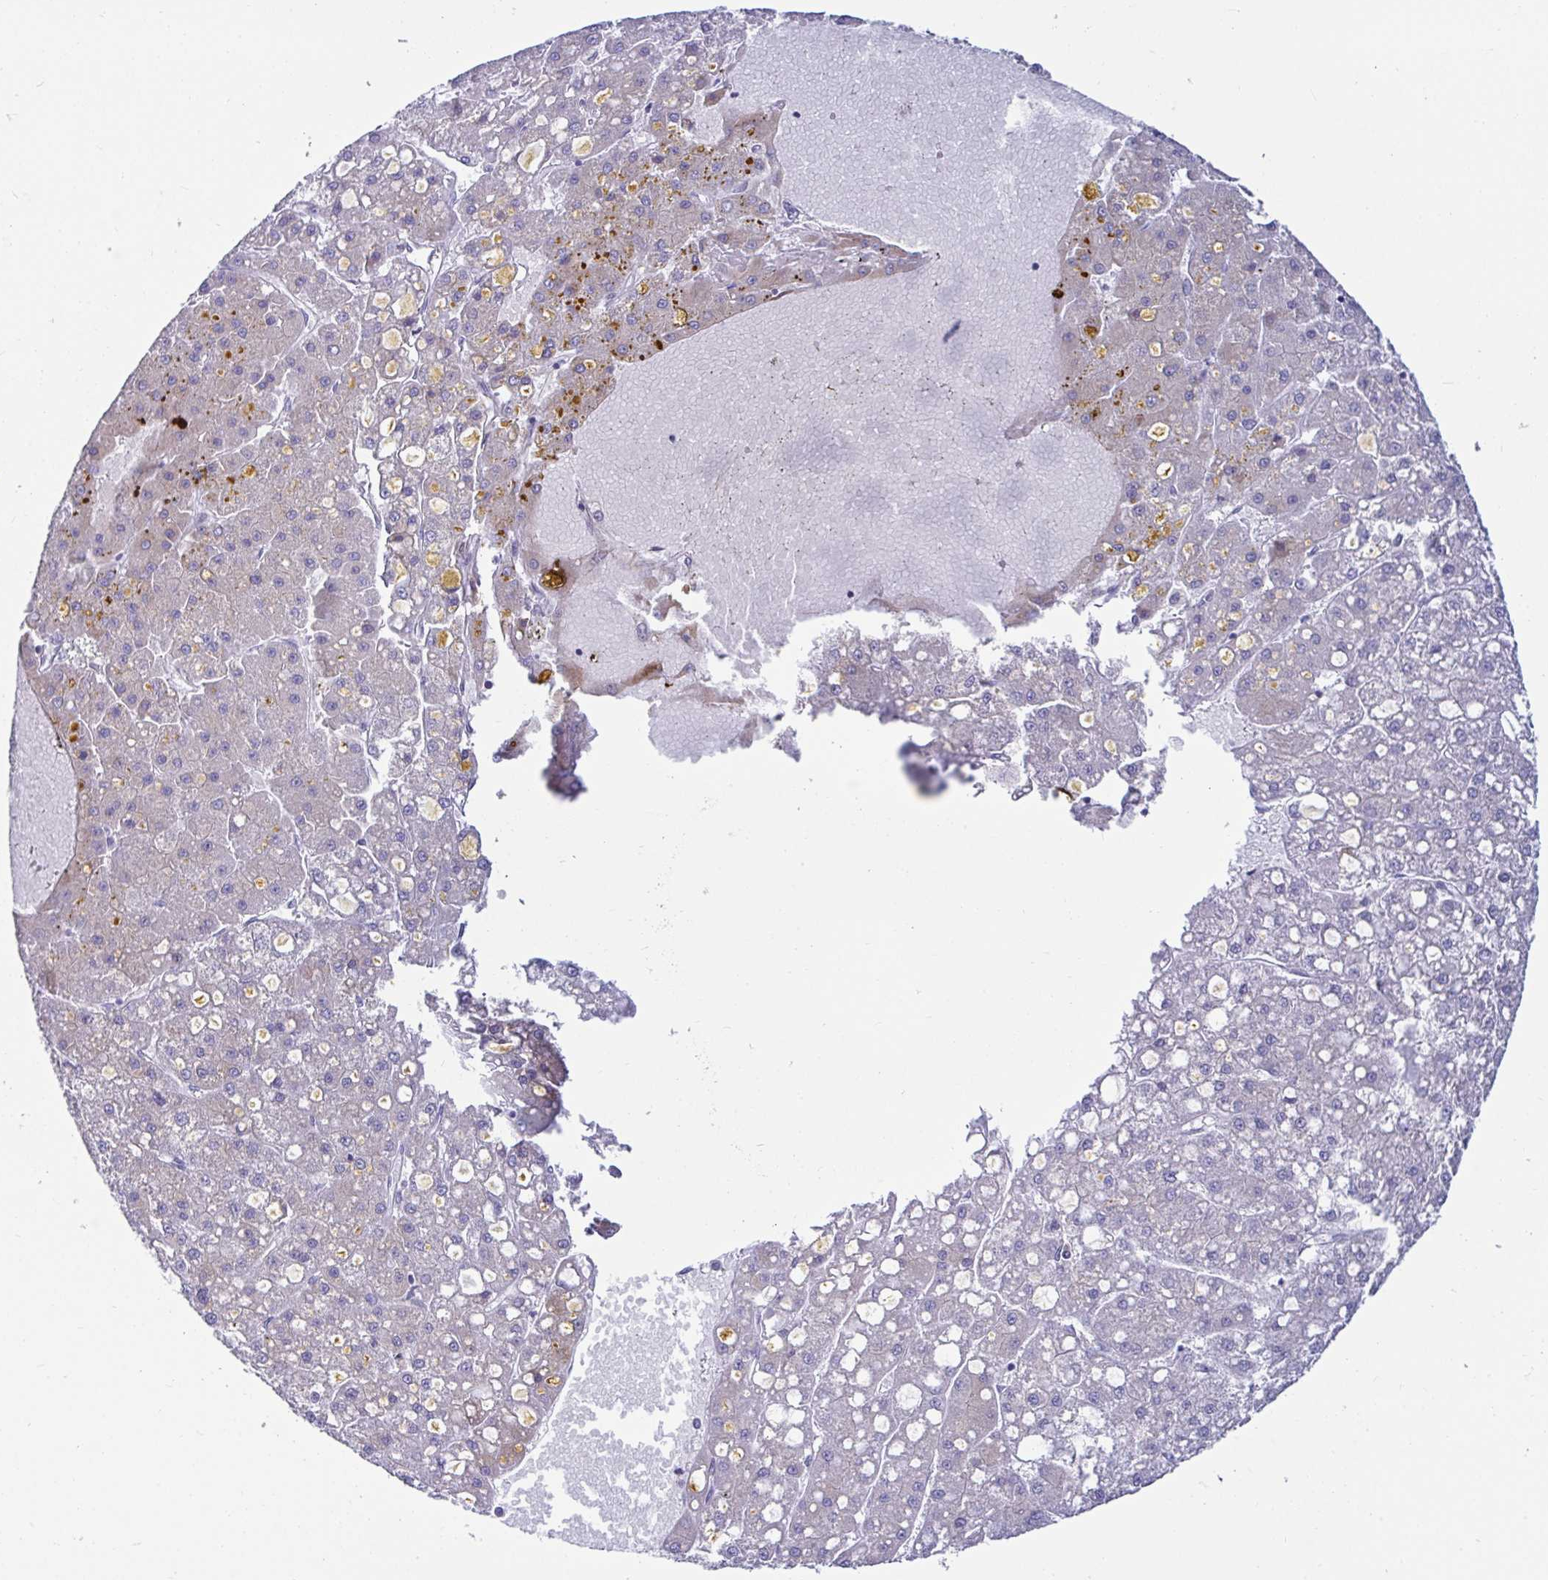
{"staining": {"intensity": "negative", "quantity": "none", "location": "none"}, "tissue": "liver cancer", "cell_type": "Tumor cells", "image_type": "cancer", "snomed": [{"axis": "morphology", "description": "Carcinoma, Hepatocellular, NOS"}, {"axis": "topography", "description": "Liver"}], "caption": "High magnification brightfield microscopy of hepatocellular carcinoma (liver) stained with DAB (3,3'-diaminobenzidine) (brown) and counterstained with hematoxylin (blue): tumor cells show no significant expression.", "gene": "TFPI2", "patient": {"sex": "male", "age": 67}}